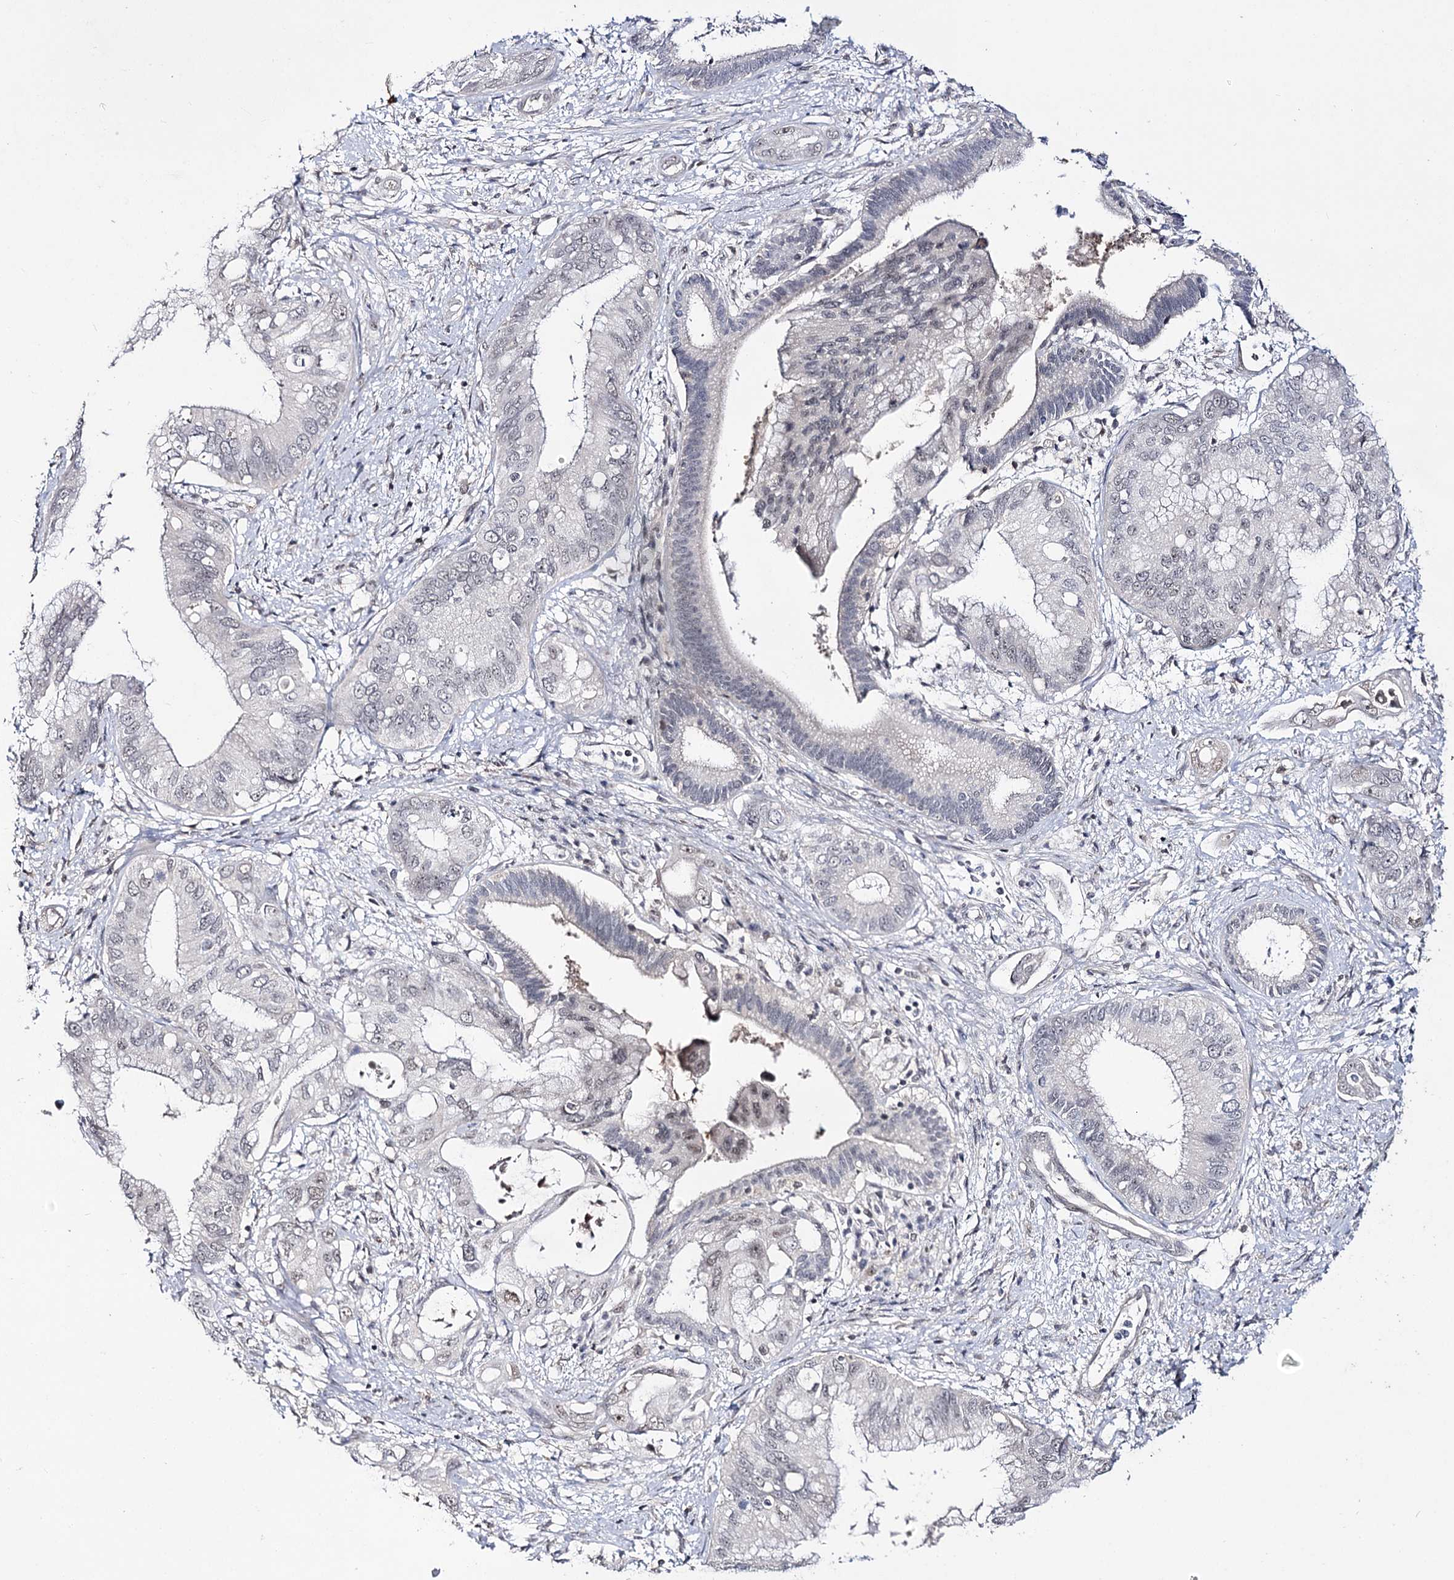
{"staining": {"intensity": "negative", "quantity": "none", "location": "none"}, "tissue": "pancreatic cancer", "cell_type": "Tumor cells", "image_type": "cancer", "snomed": [{"axis": "morphology", "description": "Inflammation, NOS"}, {"axis": "morphology", "description": "Adenocarcinoma, NOS"}, {"axis": "topography", "description": "Pancreas"}], "caption": "Pancreatic adenocarcinoma was stained to show a protein in brown. There is no significant positivity in tumor cells.", "gene": "RRP9", "patient": {"sex": "female", "age": 56}}